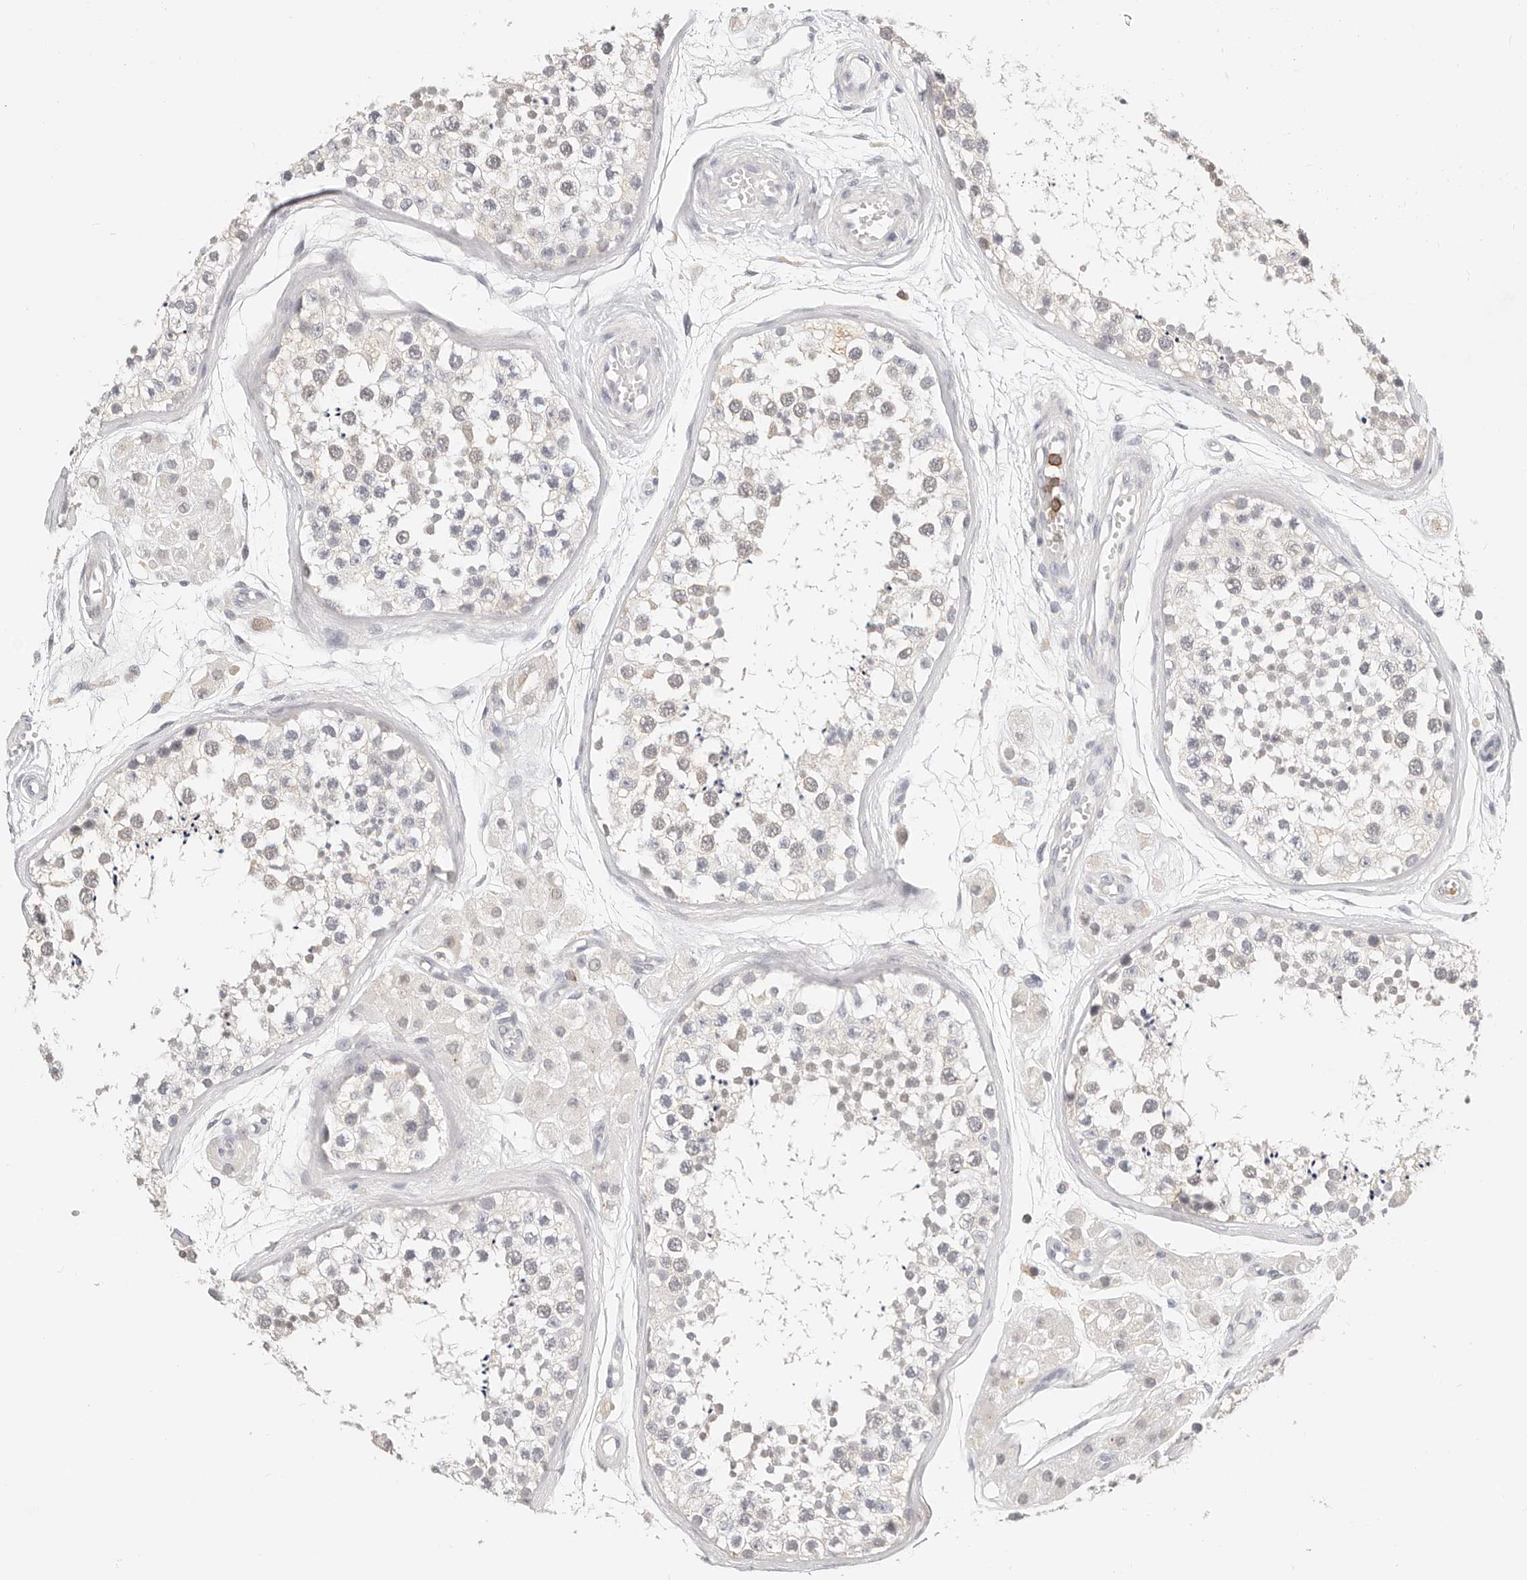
{"staining": {"intensity": "negative", "quantity": "none", "location": "none"}, "tissue": "testis", "cell_type": "Cells in seminiferous ducts", "image_type": "normal", "snomed": [{"axis": "morphology", "description": "Normal tissue, NOS"}, {"axis": "topography", "description": "Testis"}], "caption": "High power microscopy image of an immunohistochemistry micrograph of benign testis, revealing no significant expression in cells in seminiferous ducts.", "gene": "TMEM63B", "patient": {"sex": "male", "age": 56}}